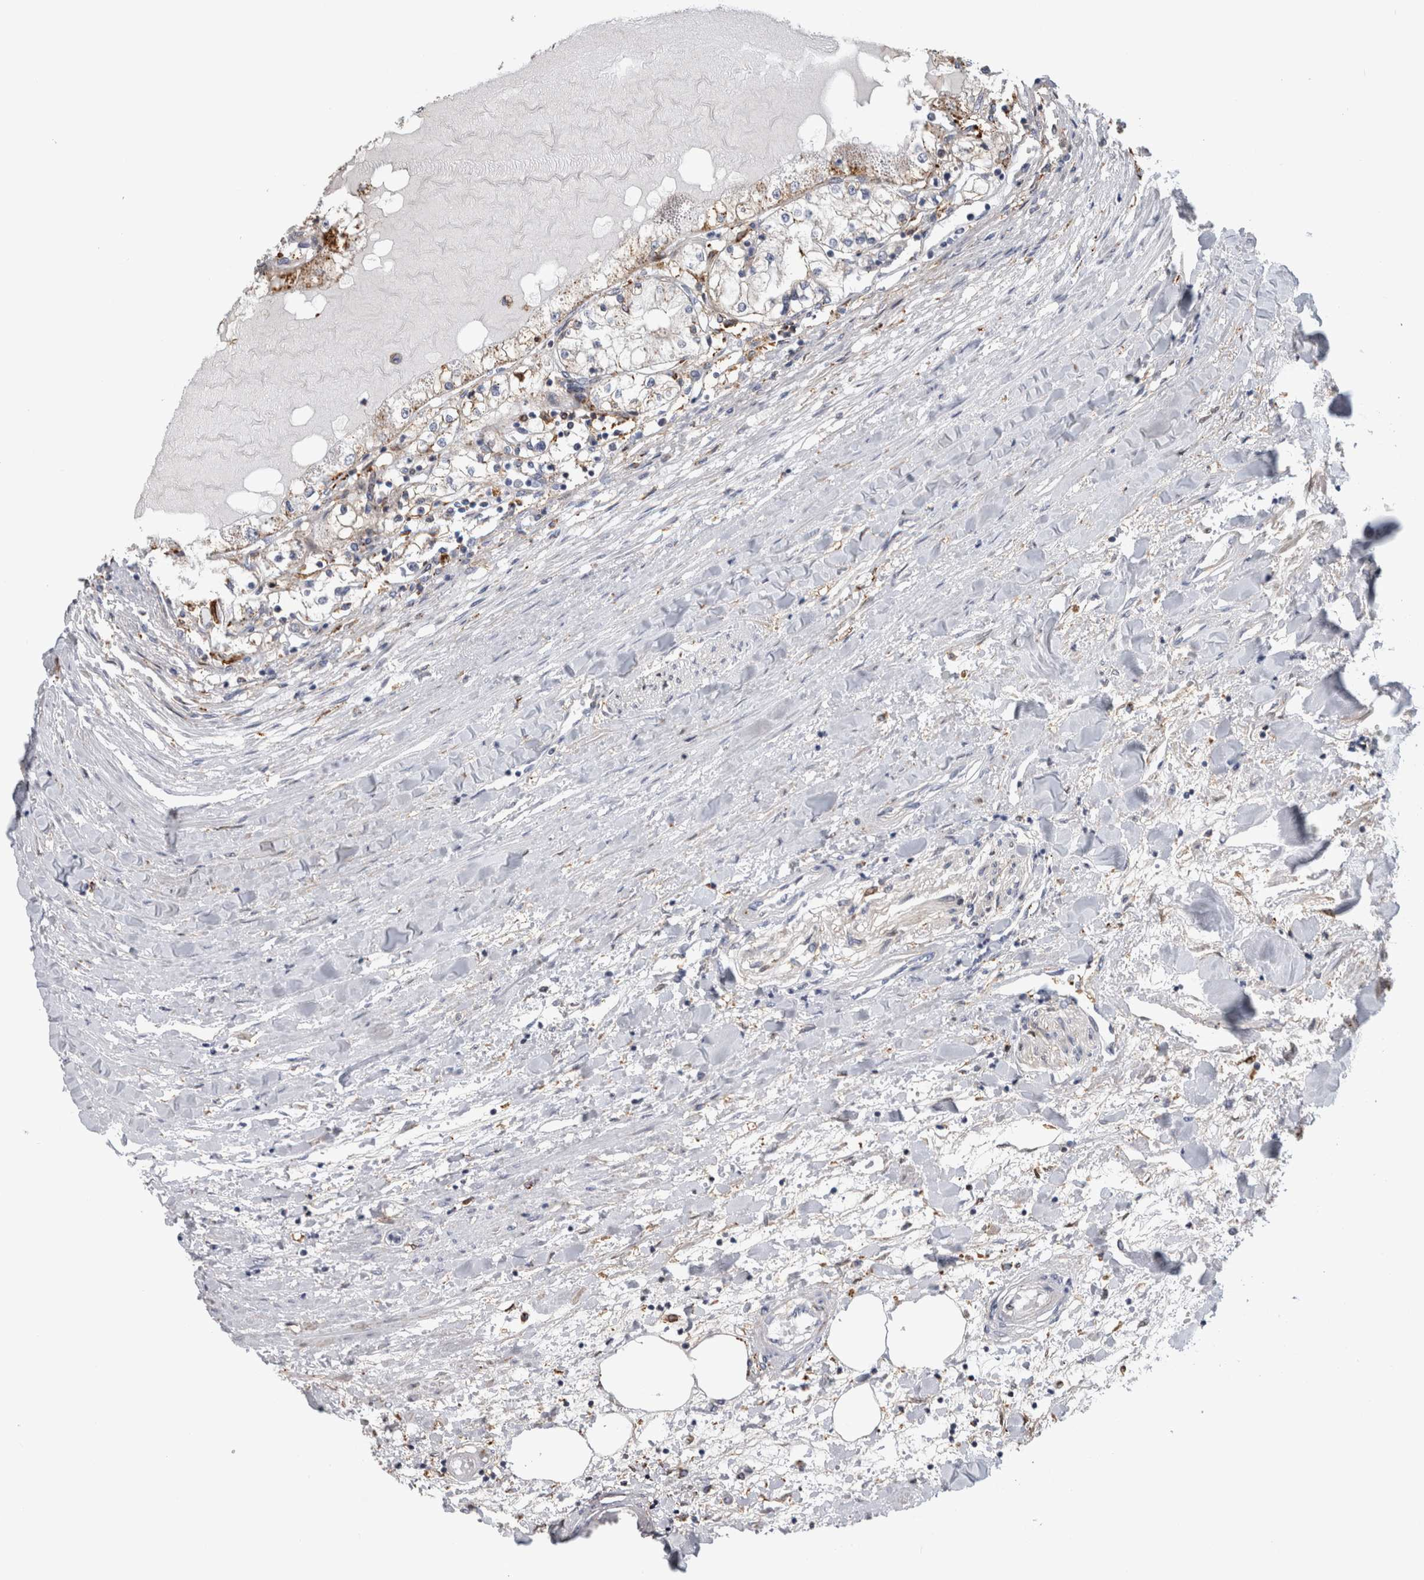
{"staining": {"intensity": "moderate", "quantity": "<25%", "location": "cytoplasmic/membranous"}, "tissue": "renal cancer", "cell_type": "Tumor cells", "image_type": "cancer", "snomed": [{"axis": "morphology", "description": "Adenocarcinoma, NOS"}, {"axis": "topography", "description": "Kidney"}], "caption": "Tumor cells display moderate cytoplasmic/membranous positivity in about <25% of cells in adenocarcinoma (renal).", "gene": "DNAJC24", "patient": {"sex": "male", "age": 68}}